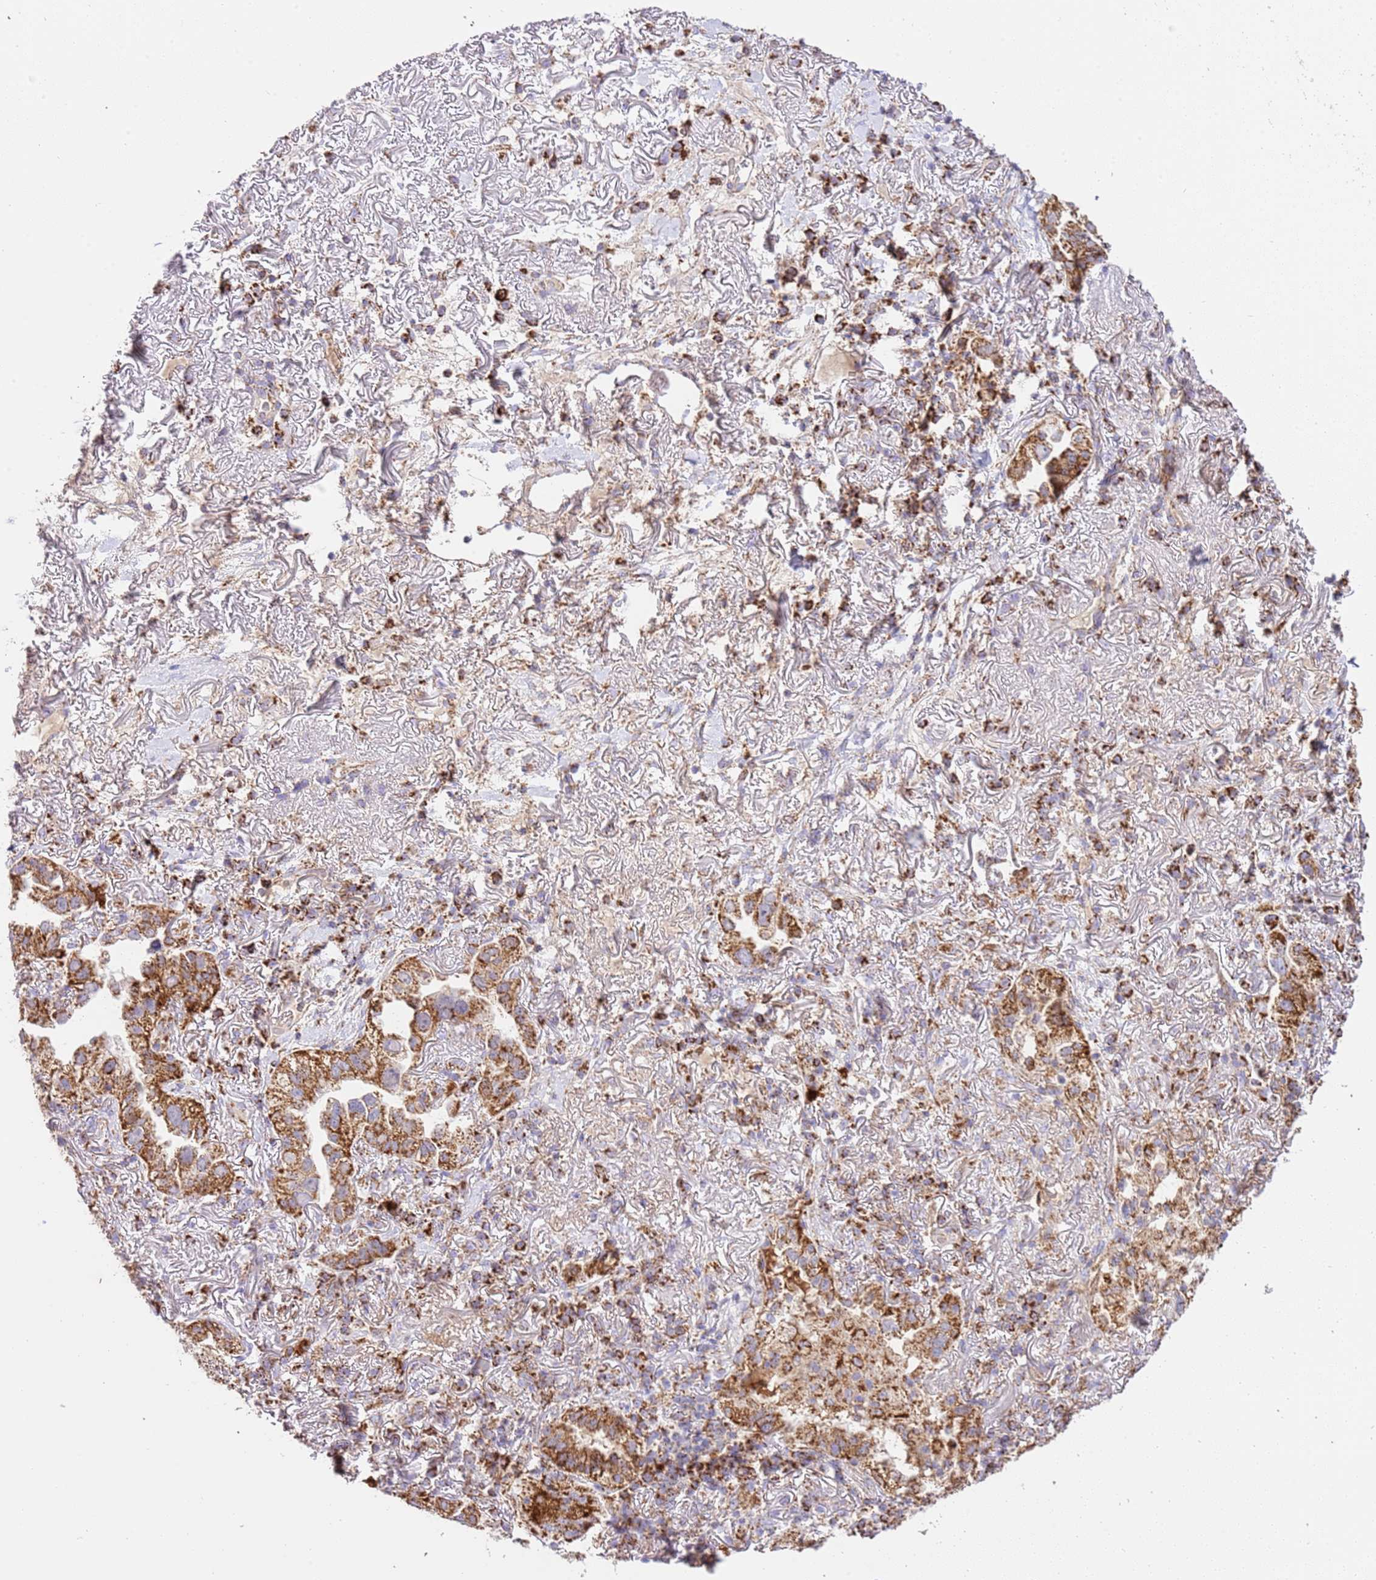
{"staining": {"intensity": "strong", "quantity": ">75%", "location": "cytoplasmic/membranous"}, "tissue": "lung cancer", "cell_type": "Tumor cells", "image_type": "cancer", "snomed": [{"axis": "morphology", "description": "Adenocarcinoma, NOS"}, {"axis": "topography", "description": "Lung"}], "caption": "A high-resolution image shows immunohistochemistry staining of lung adenocarcinoma, which reveals strong cytoplasmic/membranous positivity in approximately >75% of tumor cells. (DAB (3,3'-diaminobenzidine) = brown stain, brightfield microscopy at high magnification).", "gene": "ZBTB39", "patient": {"sex": "female", "age": 69}}